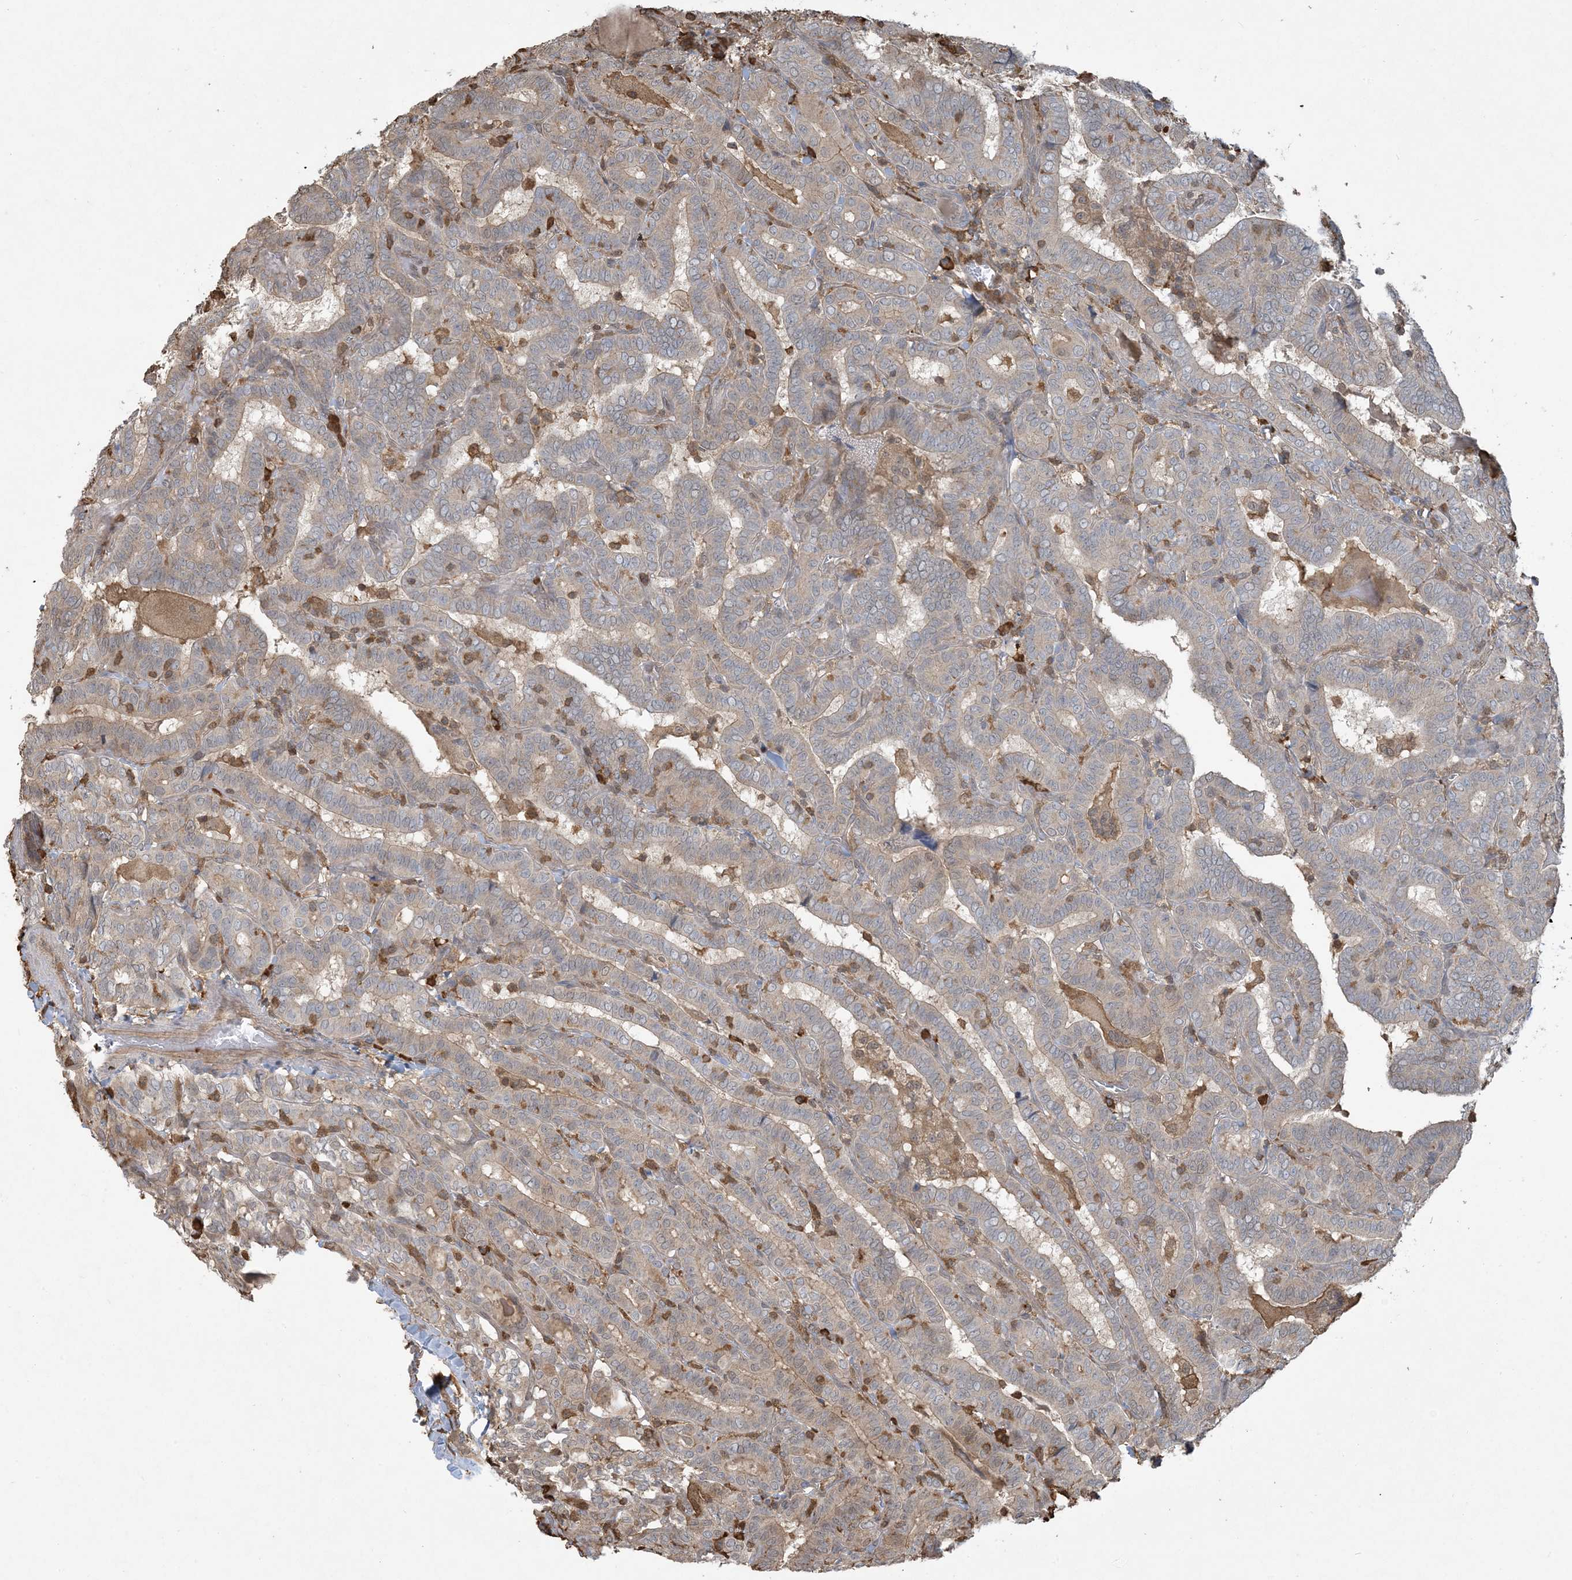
{"staining": {"intensity": "weak", "quantity": "25%-75%", "location": "cytoplasmic/membranous"}, "tissue": "thyroid cancer", "cell_type": "Tumor cells", "image_type": "cancer", "snomed": [{"axis": "morphology", "description": "Papillary adenocarcinoma, NOS"}, {"axis": "topography", "description": "Thyroid gland"}], "caption": "A brown stain highlights weak cytoplasmic/membranous positivity of a protein in human papillary adenocarcinoma (thyroid) tumor cells.", "gene": "TMSB4X", "patient": {"sex": "female", "age": 72}}